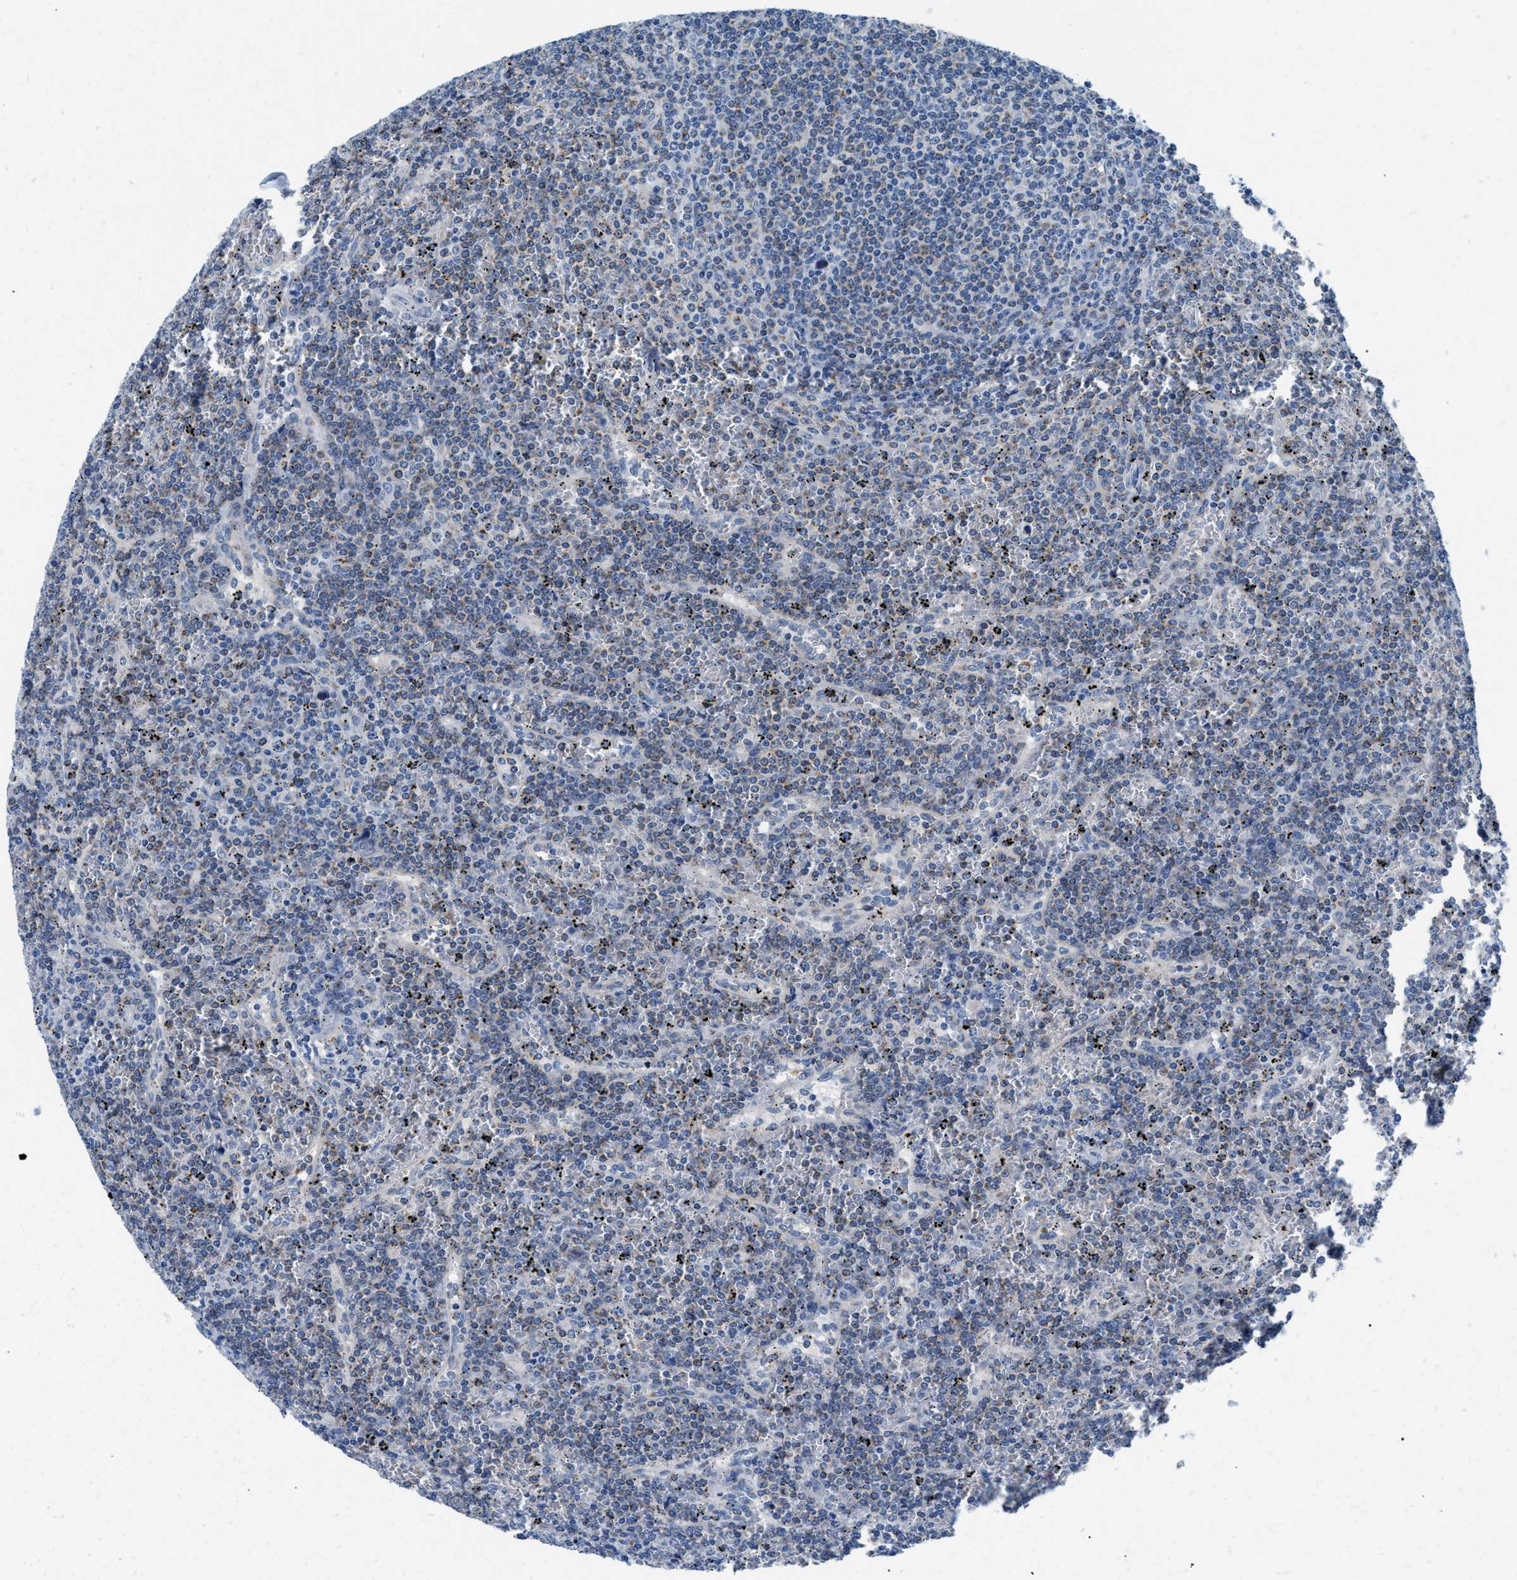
{"staining": {"intensity": "negative", "quantity": "none", "location": "none"}, "tissue": "lymphoma", "cell_type": "Tumor cells", "image_type": "cancer", "snomed": [{"axis": "morphology", "description": "Malignant lymphoma, non-Hodgkin's type, Low grade"}, {"axis": "topography", "description": "Spleen"}], "caption": "Tumor cells show no significant staining in lymphoma.", "gene": "TSPAN3", "patient": {"sex": "female", "age": 19}}